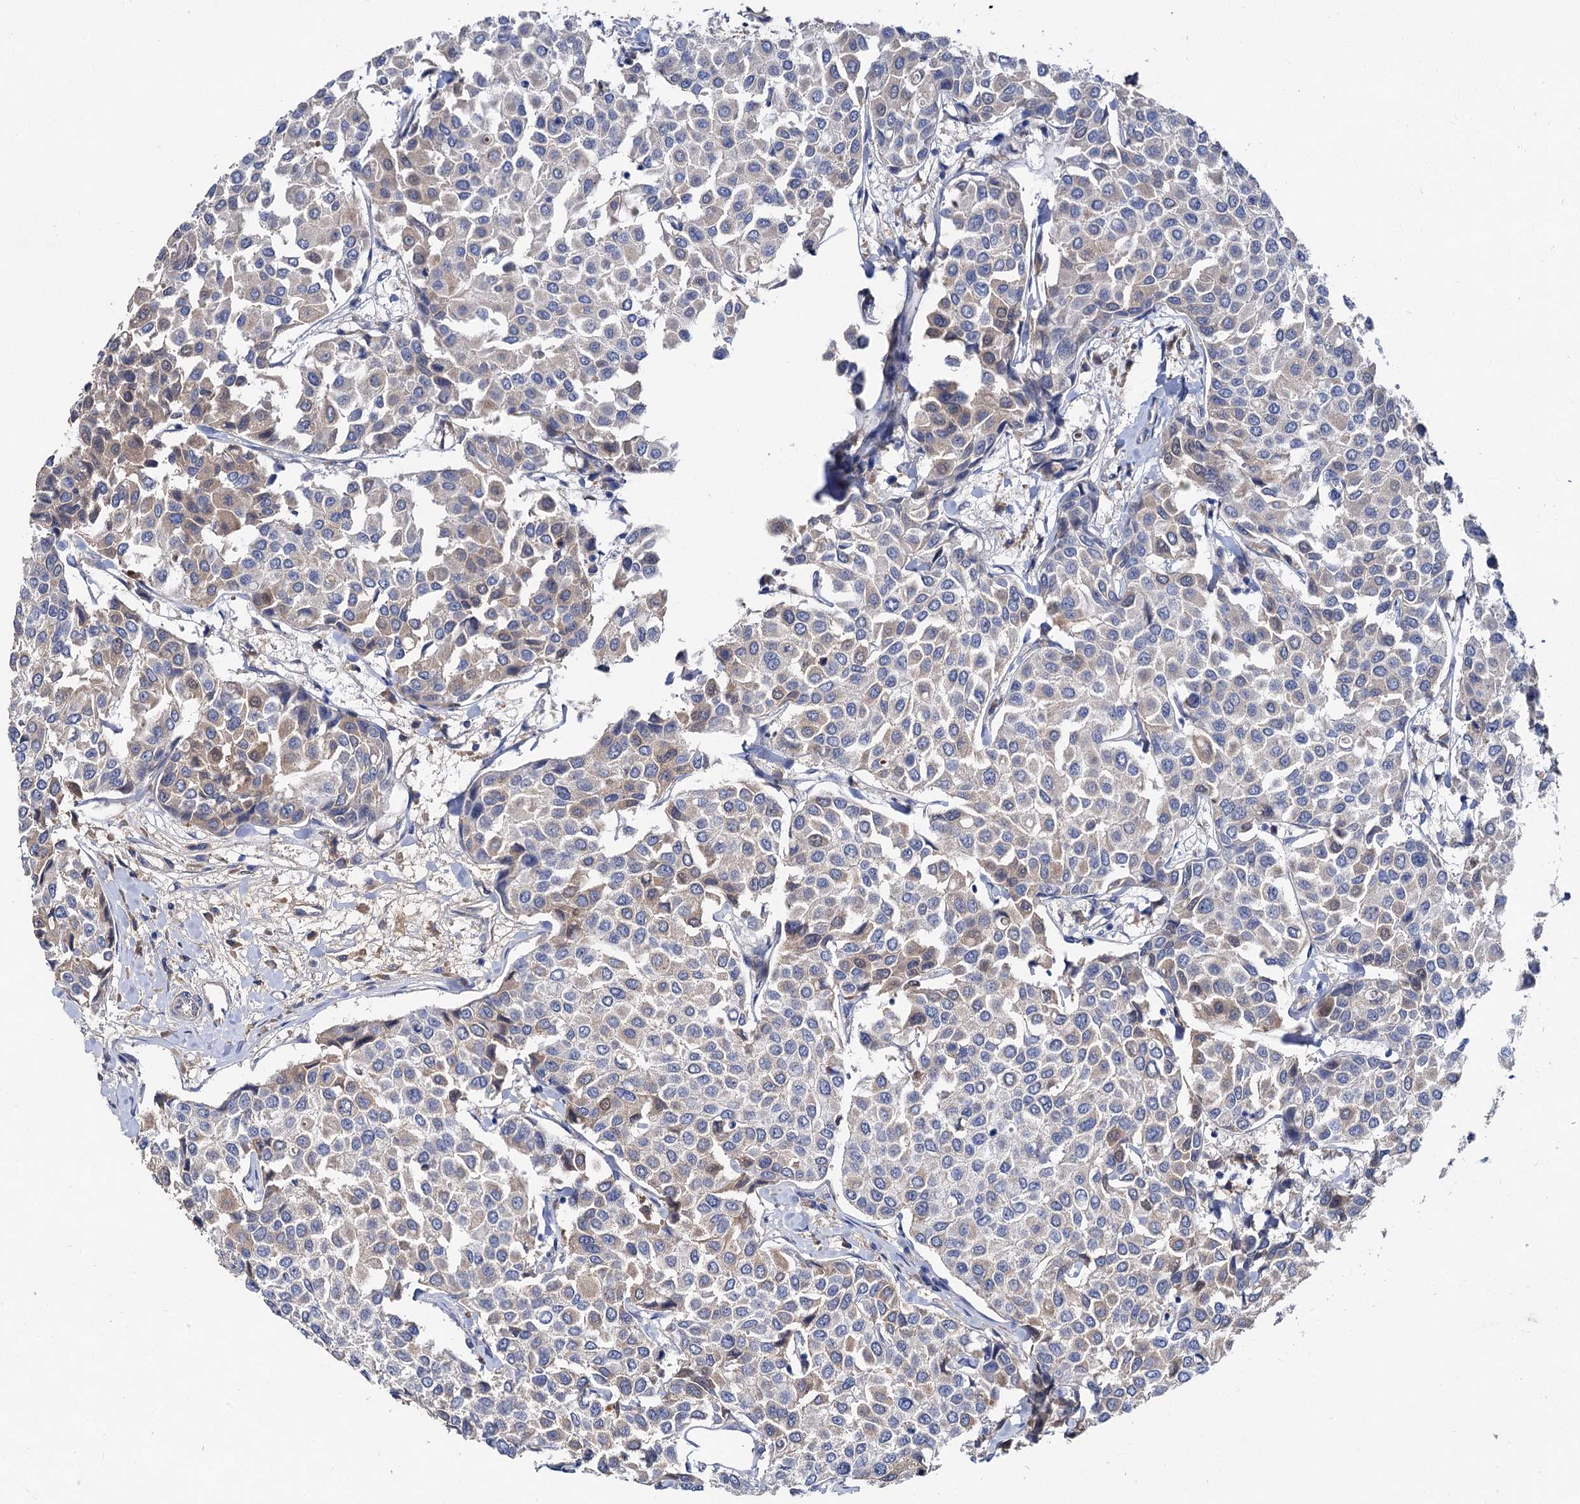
{"staining": {"intensity": "weak", "quantity": "<25%", "location": "cytoplasmic/membranous"}, "tissue": "breast cancer", "cell_type": "Tumor cells", "image_type": "cancer", "snomed": [{"axis": "morphology", "description": "Duct carcinoma"}, {"axis": "topography", "description": "Breast"}], "caption": "A high-resolution photomicrograph shows IHC staining of breast invasive ductal carcinoma, which shows no significant positivity in tumor cells.", "gene": "HVCN1", "patient": {"sex": "female", "age": 55}}